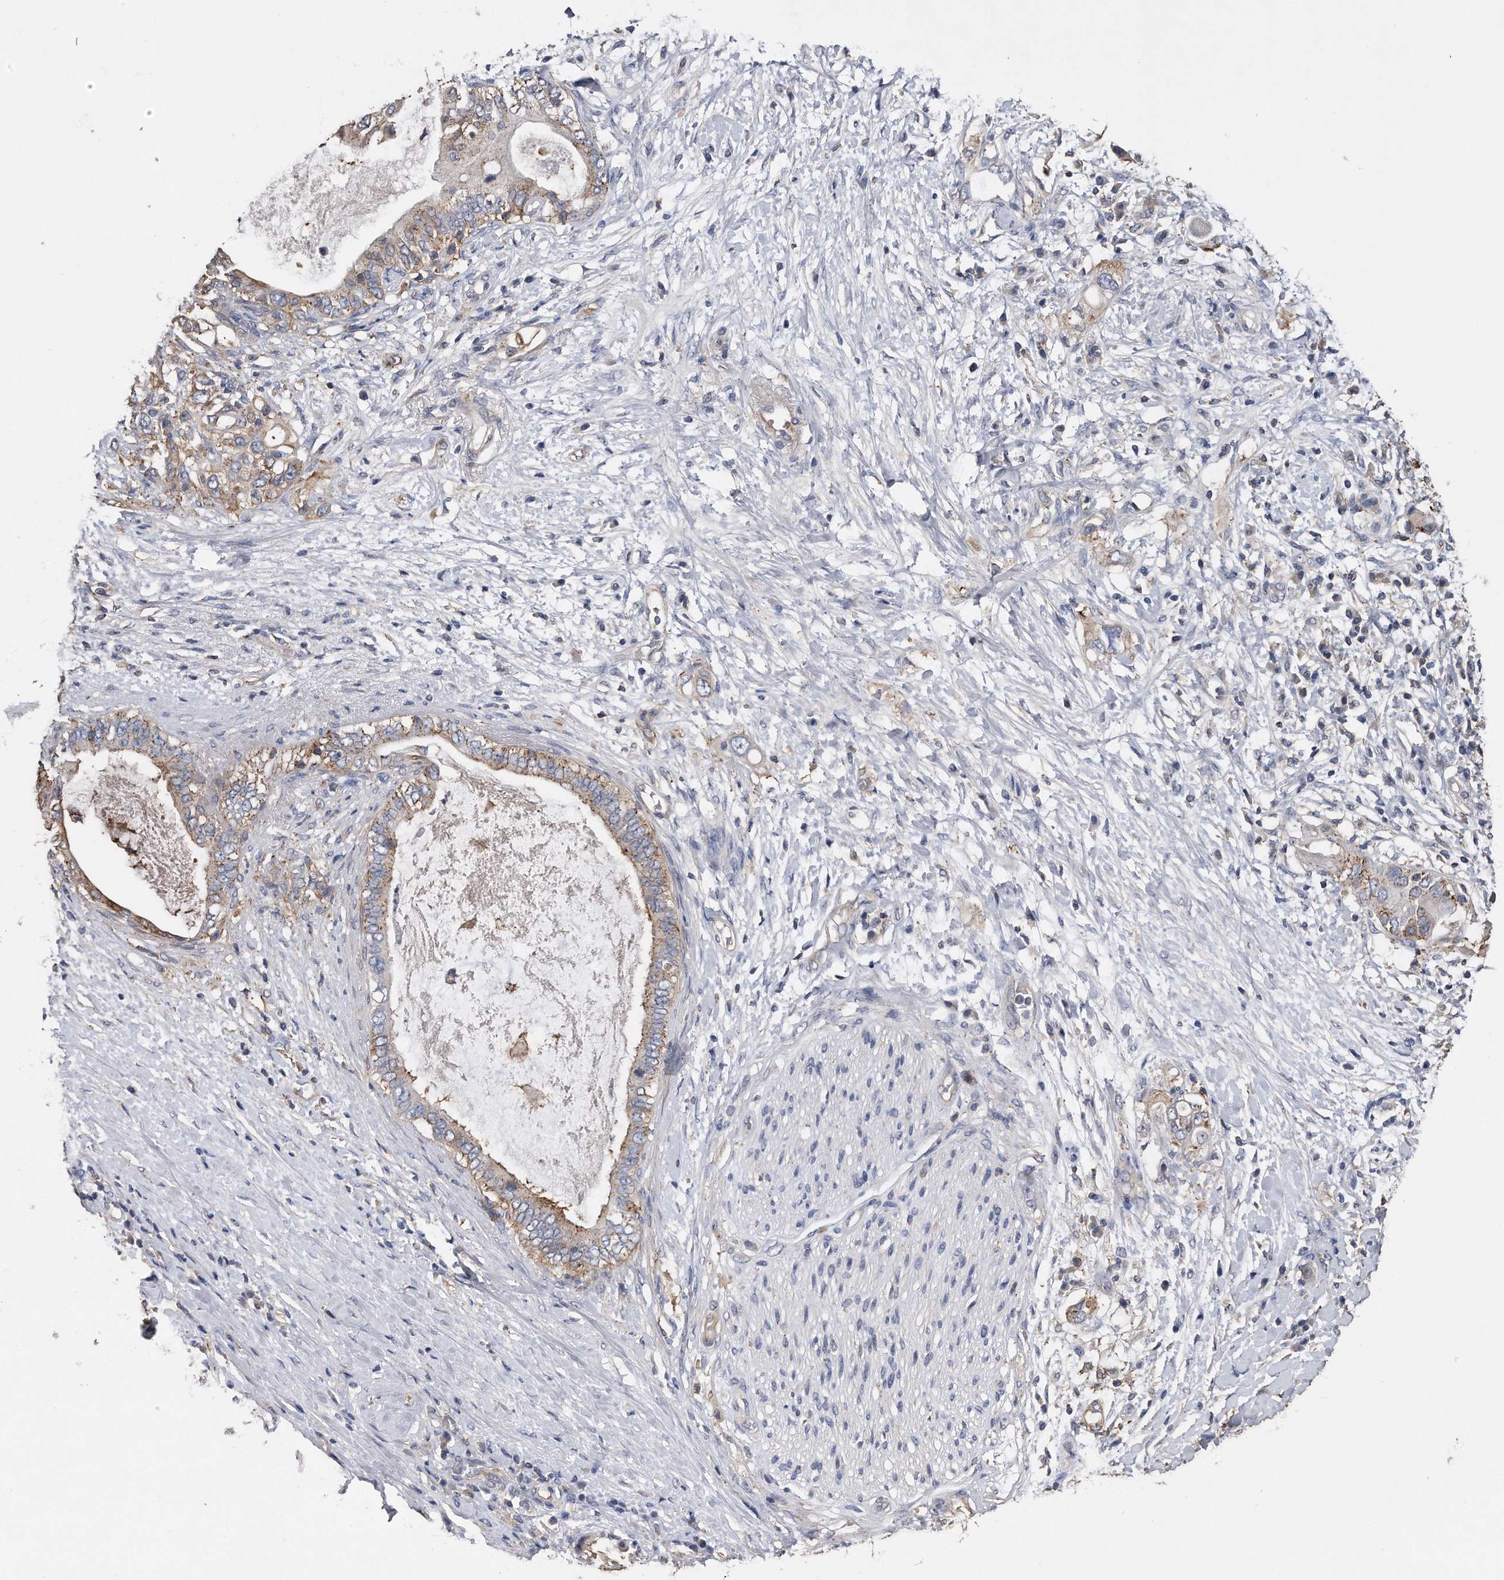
{"staining": {"intensity": "weak", "quantity": ">75%", "location": "cytoplasmic/membranous"}, "tissue": "pancreatic cancer", "cell_type": "Tumor cells", "image_type": "cancer", "snomed": [{"axis": "morphology", "description": "Adenocarcinoma, NOS"}, {"axis": "topography", "description": "Pancreas"}], "caption": "A high-resolution photomicrograph shows immunohistochemistry staining of pancreatic cancer, which reveals weak cytoplasmic/membranous staining in approximately >75% of tumor cells.", "gene": "KCND3", "patient": {"sex": "female", "age": 56}}